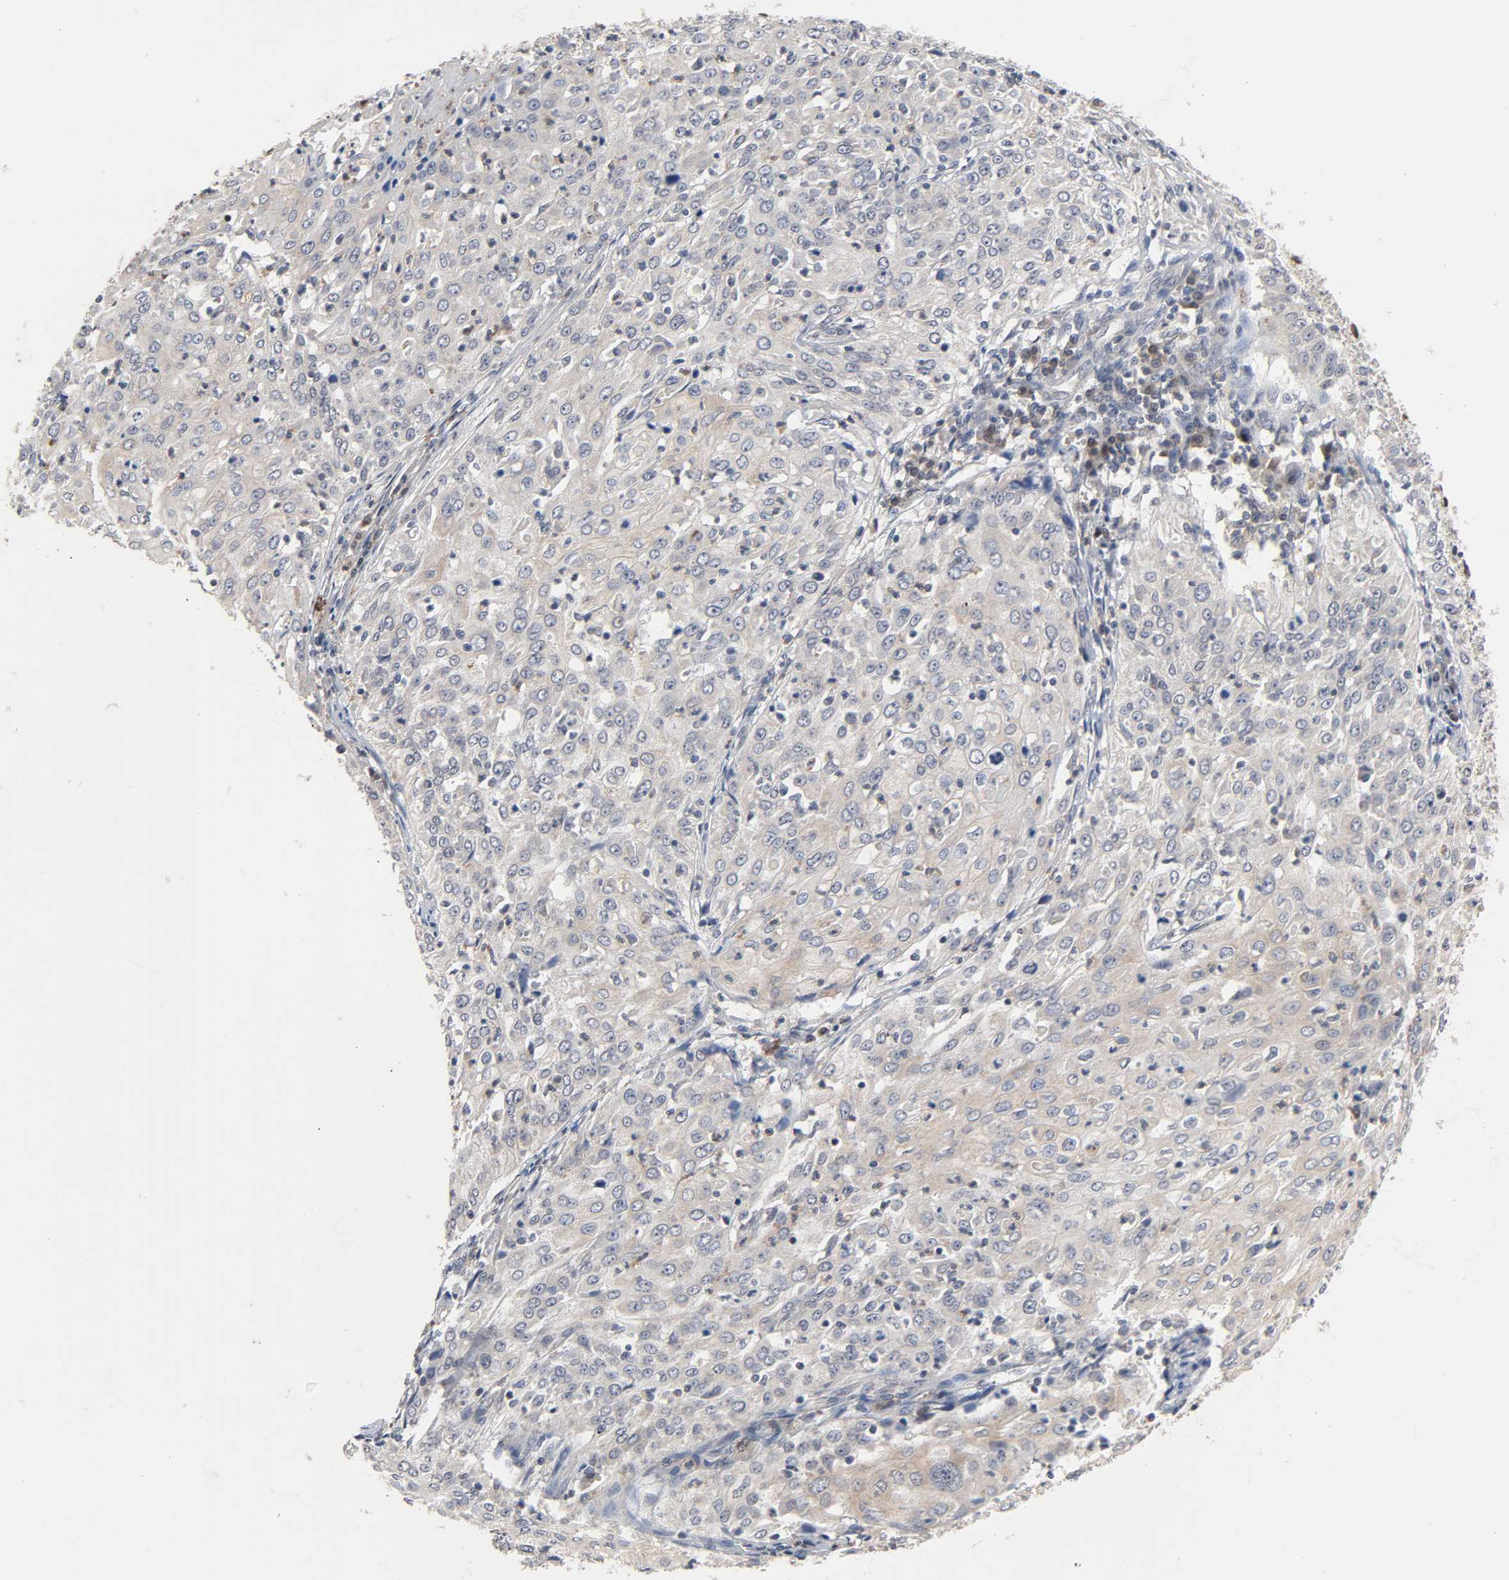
{"staining": {"intensity": "weak", "quantity": ">75%", "location": "cytoplasmic/membranous"}, "tissue": "cervical cancer", "cell_type": "Tumor cells", "image_type": "cancer", "snomed": [{"axis": "morphology", "description": "Squamous cell carcinoma, NOS"}, {"axis": "topography", "description": "Cervix"}], "caption": "Immunohistochemistry (IHC) micrograph of squamous cell carcinoma (cervical) stained for a protein (brown), which demonstrates low levels of weak cytoplasmic/membranous staining in about >75% of tumor cells.", "gene": "CCDC175", "patient": {"sex": "female", "age": 39}}